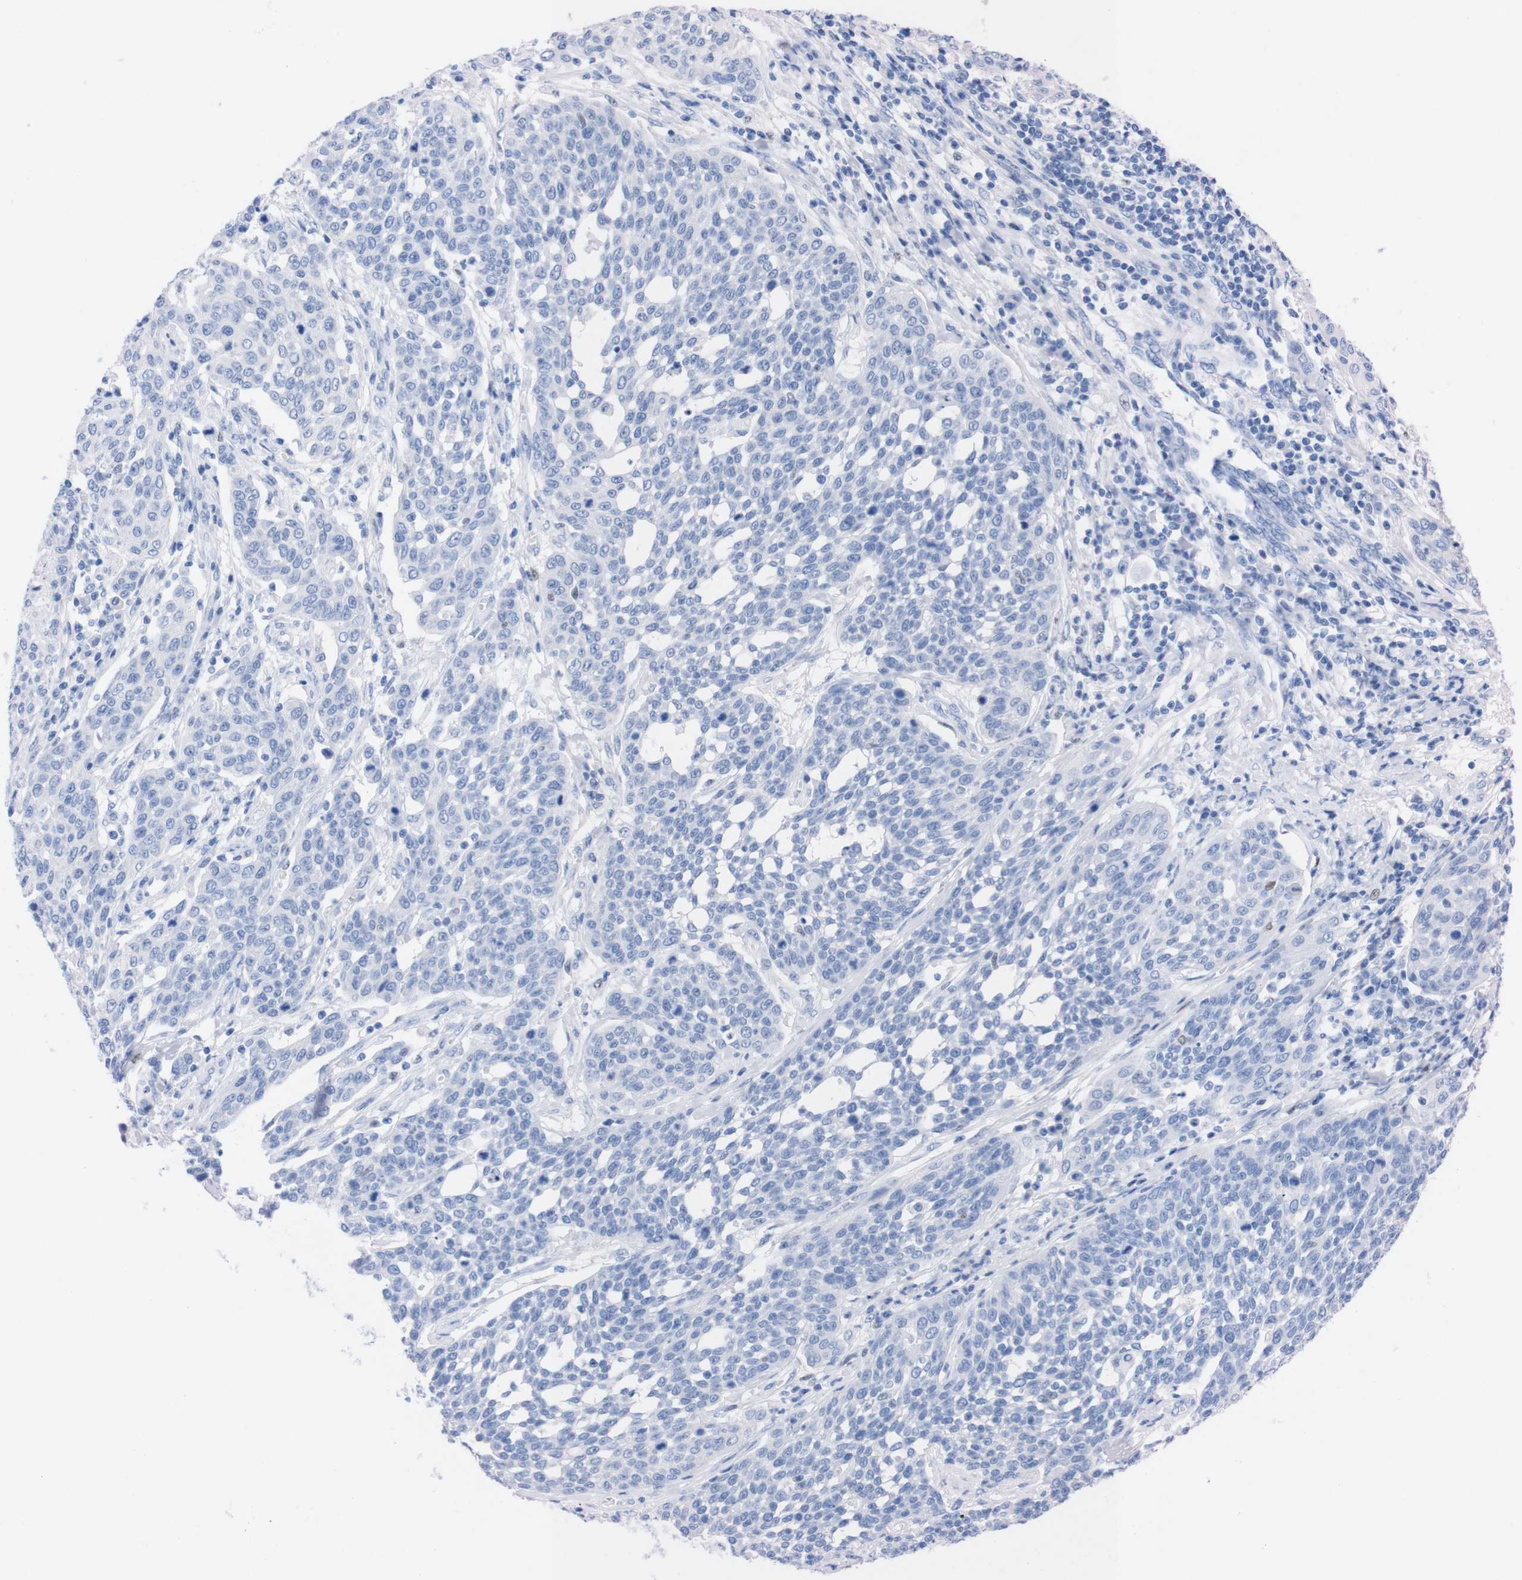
{"staining": {"intensity": "negative", "quantity": "none", "location": "none"}, "tissue": "cervical cancer", "cell_type": "Tumor cells", "image_type": "cancer", "snomed": [{"axis": "morphology", "description": "Squamous cell carcinoma, NOS"}, {"axis": "topography", "description": "Cervix"}], "caption": "Immunohistochemistry (IHC) of human cervical squamous cell carcinoma reveals no expression in tumor cells.", "gene": "P2RY12", "patient": {"sex": "female", "age": 34}}